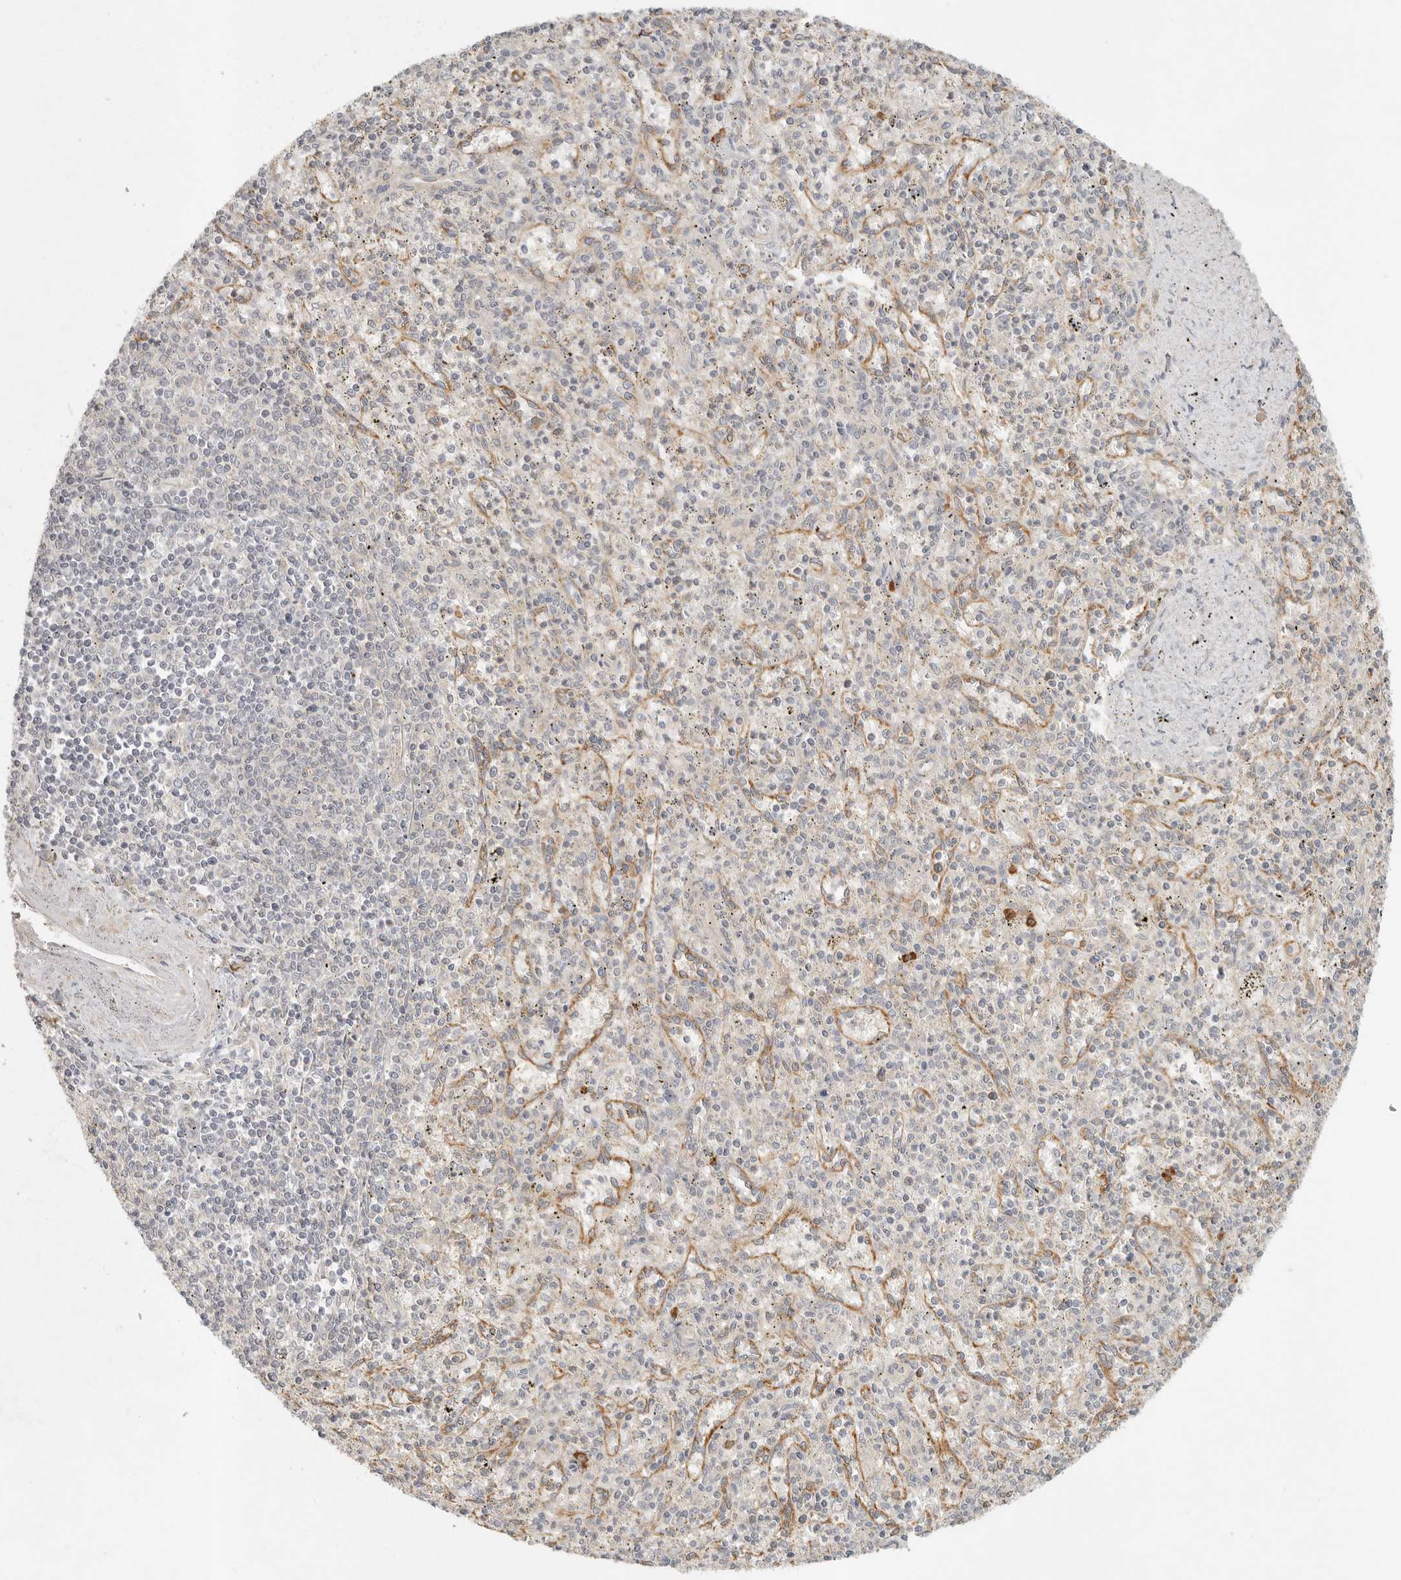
{"staining": {"intensity": "weak", "quantity": "25%-75%", "location": "cytoplasmic/membranous"}, "tissue": "spleen", "cell_type": "Cells in red pulp", "image_type": "normal", "snomed": [{"axis": "morphology", "description": "Normal tissue, NOS"}, {"axis": "topography", "description": "Spleen"}], "caption": "Protein staining displays weak cytoplasmic/membranous expression in about 25%-75% of cells in red pulp in unremarkable spleen.", "gene": "SLC25A36", "patient": {"sex": "male", "age": 72}}